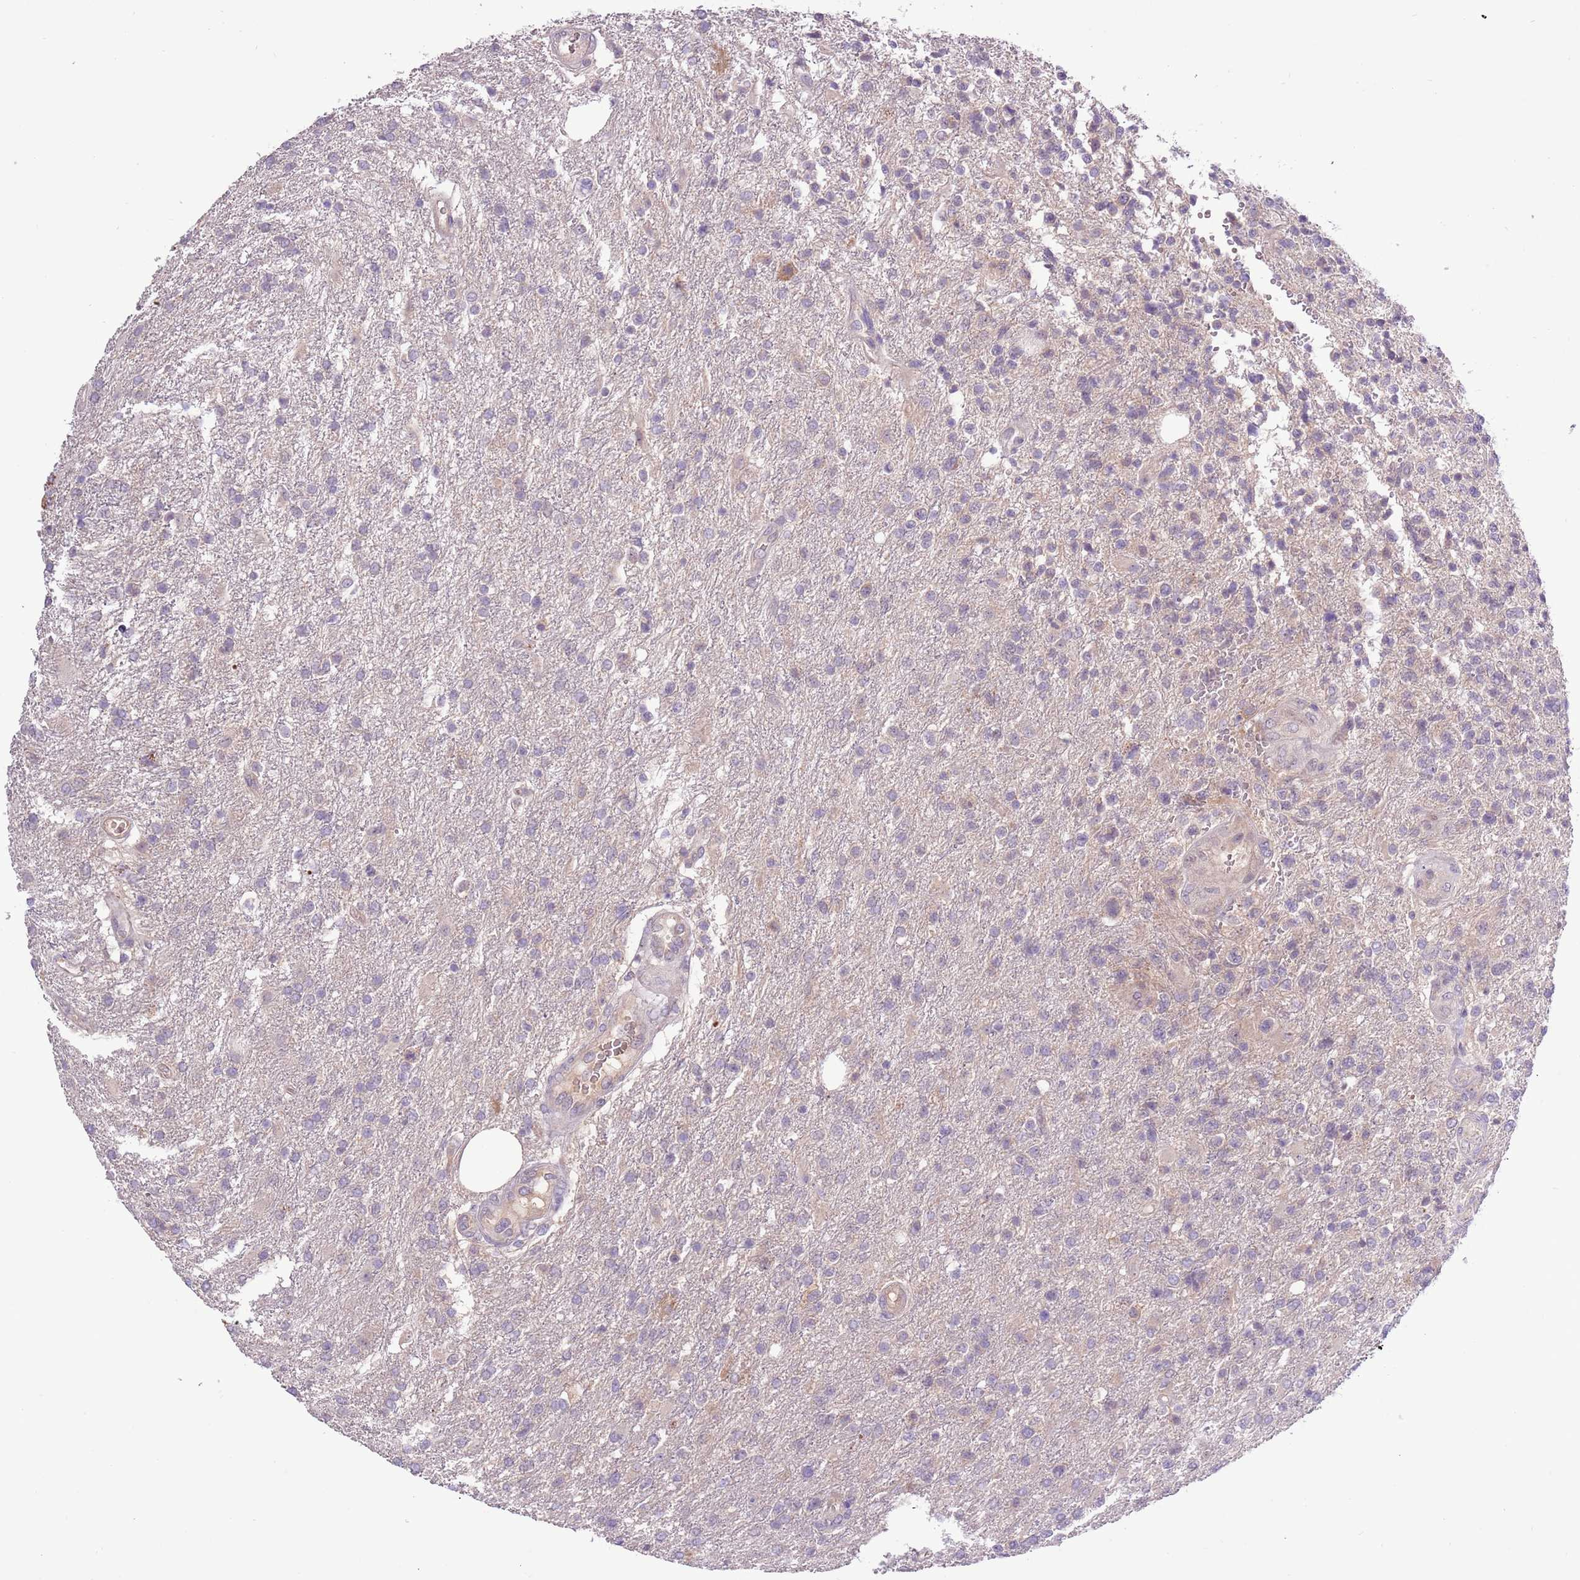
{"staining": {"intensity": "negative", "quantity": "none", "location": "none"}, "tissue": "glioma", "cell_type": "Tumor cells", "image_type": "cancer", "snomed": [{"axis": "morphology", "description": "Glioma, malignant, High grade"}, {"axis": "topography", "description": "Brain"}], "caption": "There is no significant staining in tumor cells of glioma.", "gene": "SHROOM3", "patient": {"sex": "male", "age": 56}}